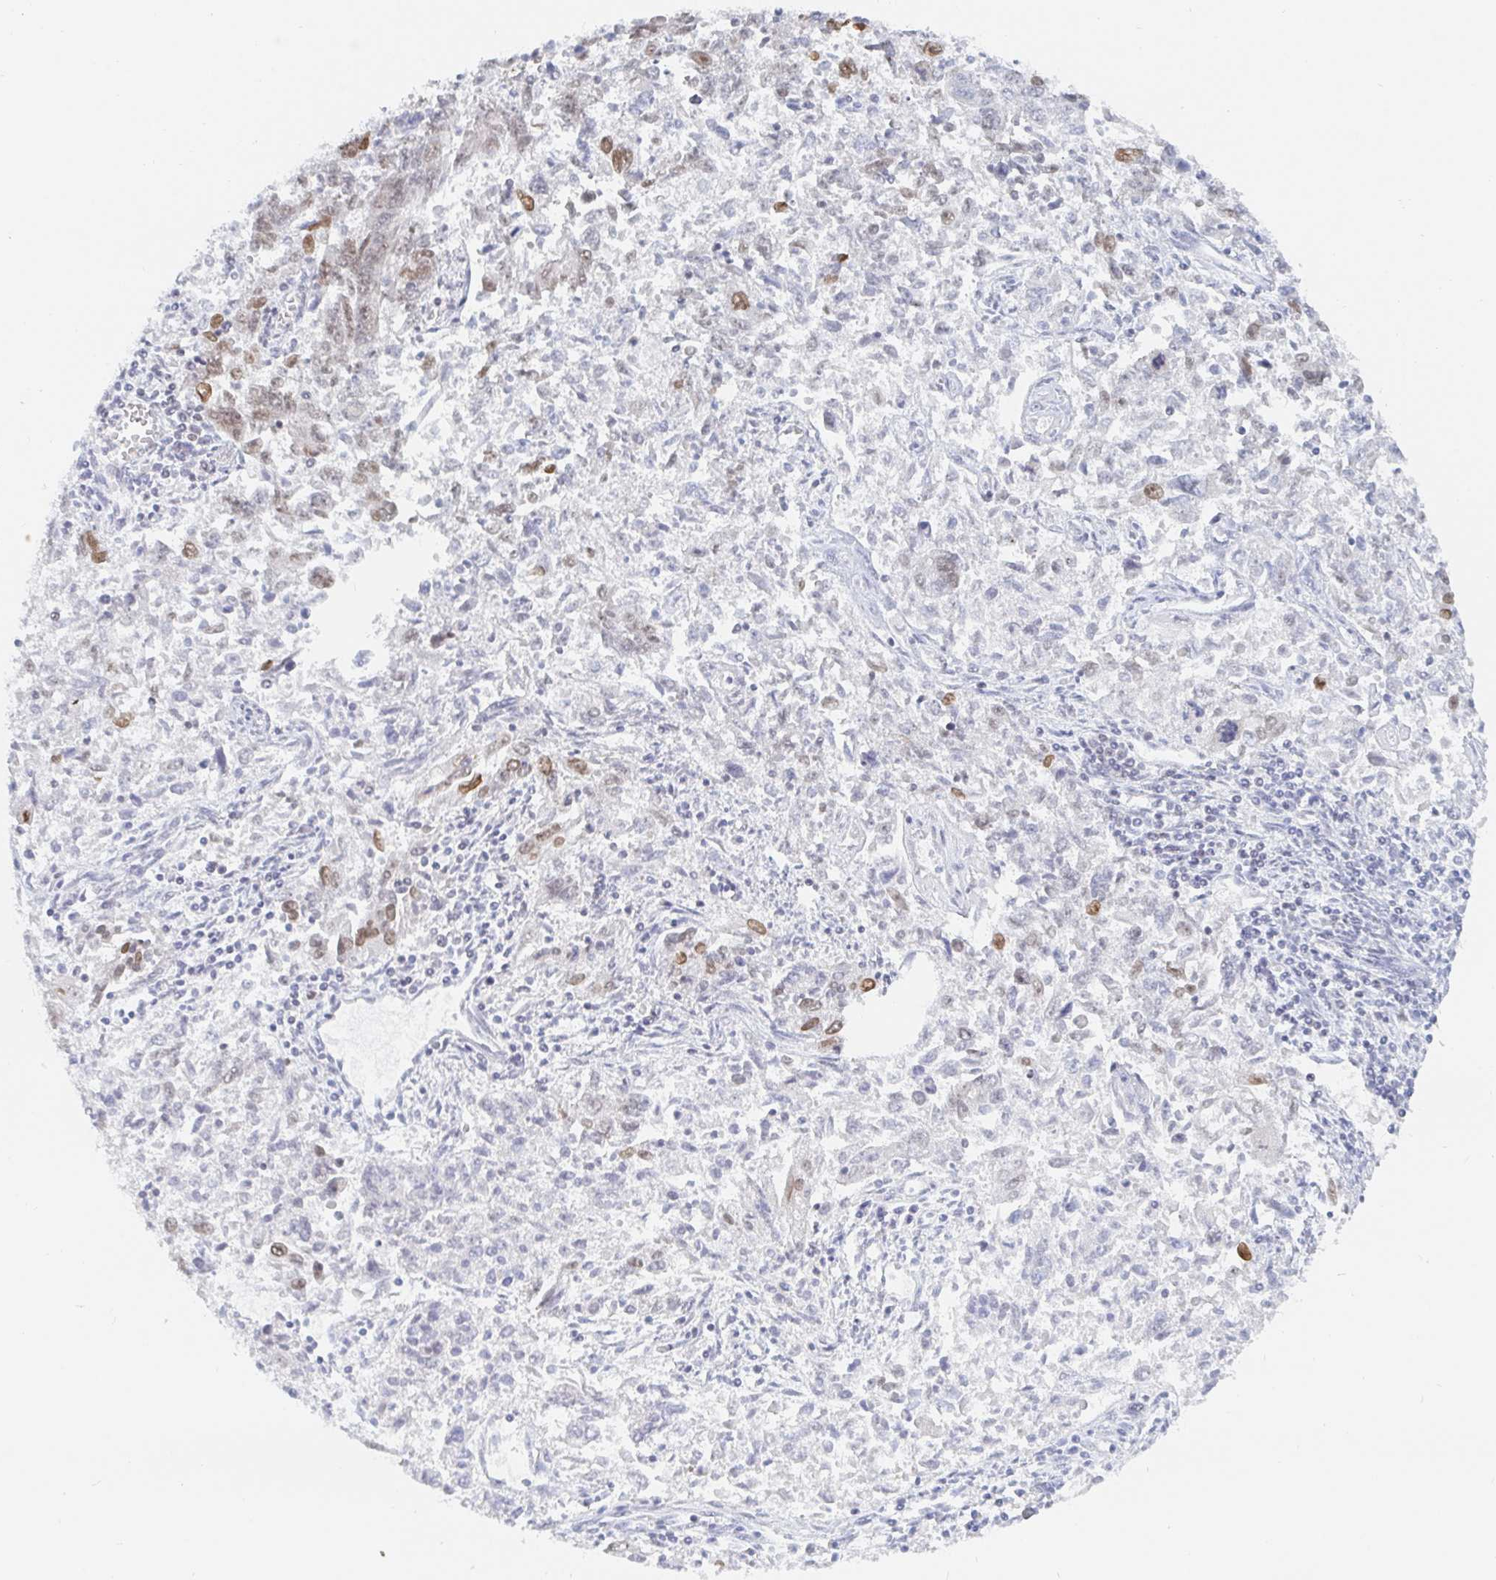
{"staining": {"intensity": "moderate", "quantity": "<25%", "location": "nuclear"}, "tissue": "endometrial cancer", "cell_type": "Tumor cells", "image_type": "cancer", "snomed": [{"axis": "morphology", "description": "Adenocarcinoma, NOS"}, {"axis": "topography", "description": "Endometrium"}], "caption": "This image shows adenocarcinoma (endometrial) stained with immunohistochemistry to label a protein in brown. The nuclear of tumor cells show moderate positivity for the protein. Nuclei are counter-stained blue.", "gene": "CHD2", "patient": {"sex": "female", "age": 42}}